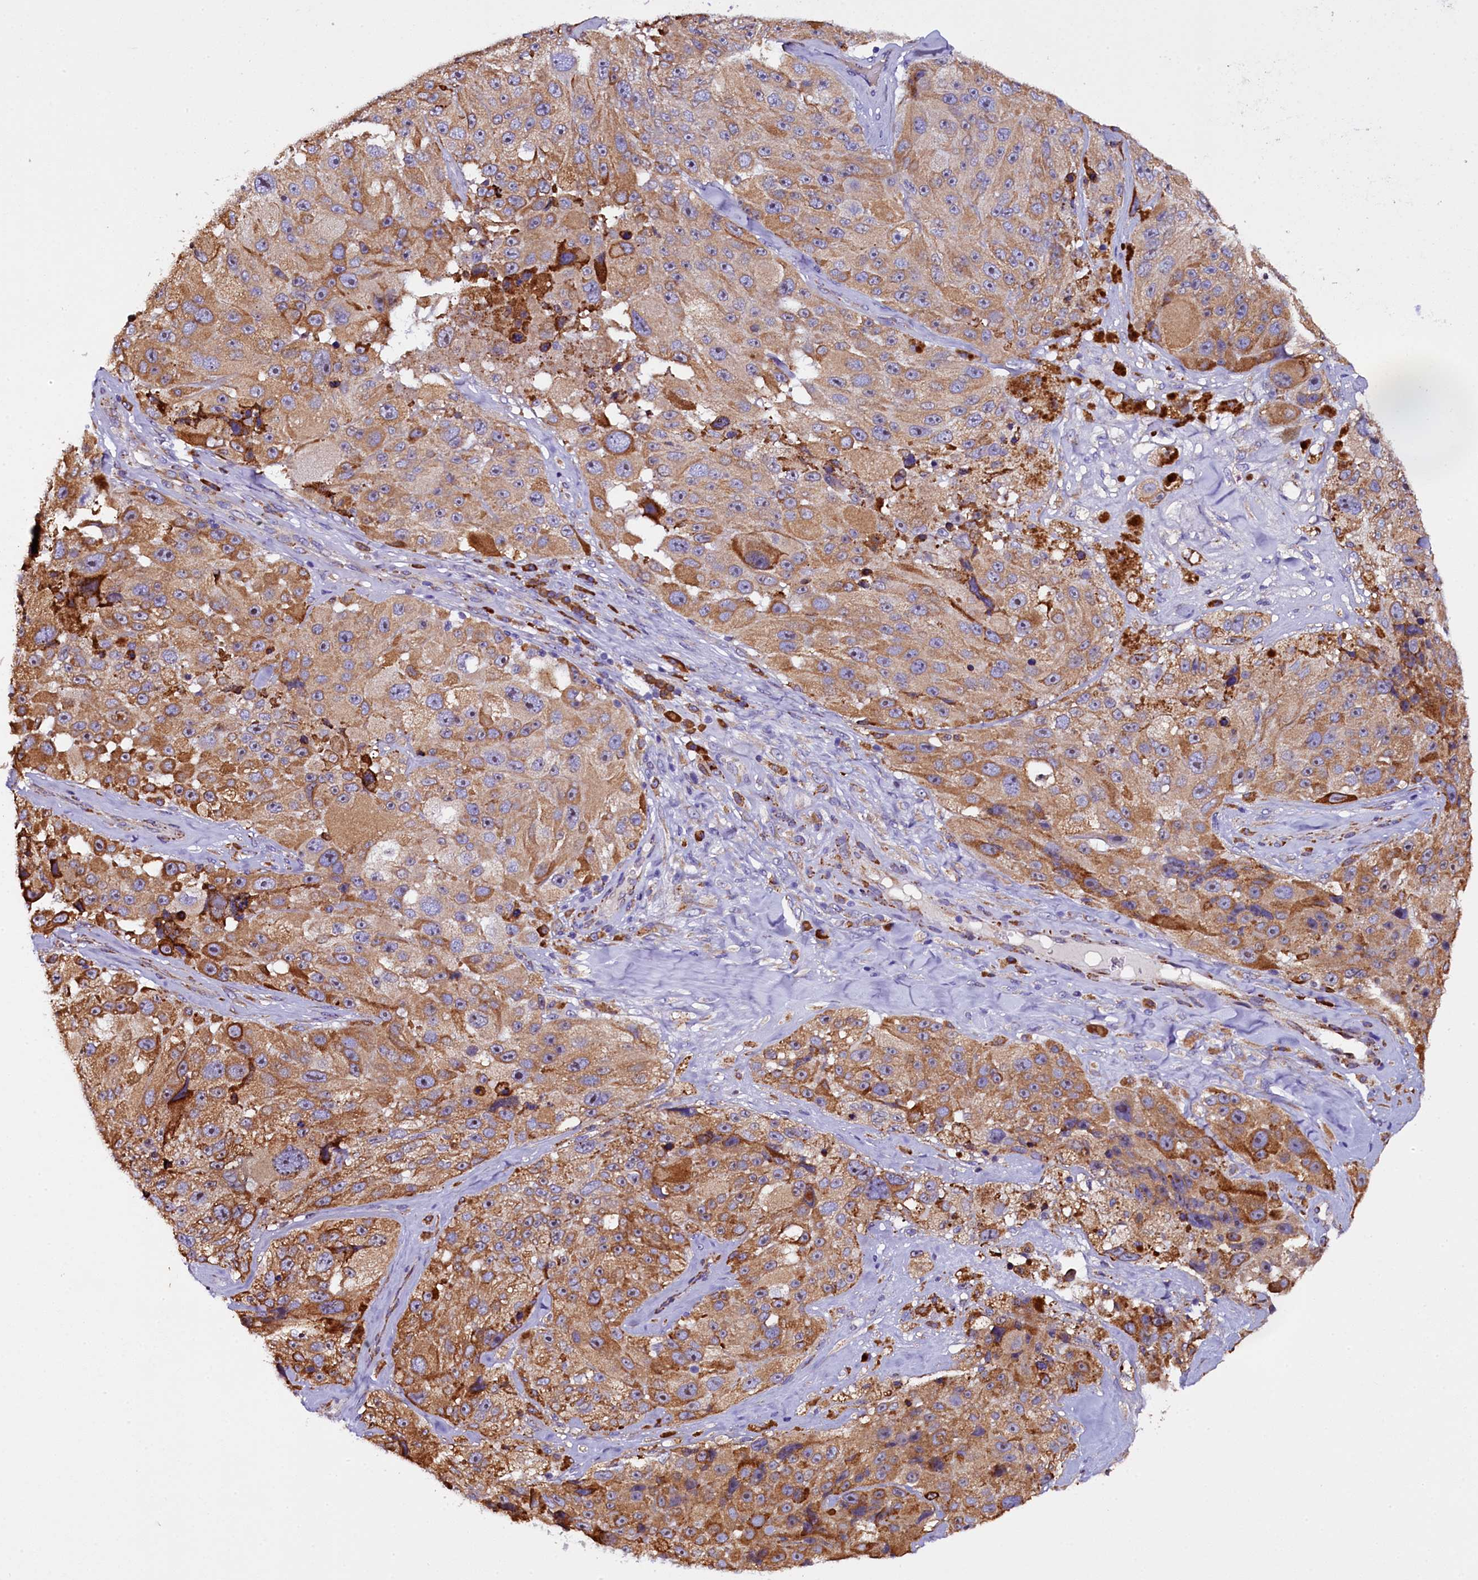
{"staining": {"intensity": "moderate", "quantity": ">75%", "location": "cytoplasmic/membranous"}, "tissue": "melanoma", "cell_type": "Tumor cells", "image_type": "cancer", "snomed": [{"axis": "morphology", "description": "Malignant melanoma, Metastatic site"}, {"axis": "topography", "description": "Lymph node"}], "caption": "DAB (3,3'-diaminobenzidine) immunohistochemical staining of melanoma shows moderate cytoplasmic/membranous protein staining in approximately >75% of tumor cells. Nuclei are stained in blue.", "gene": "CAPS2", "patient": {"sex": "male", "age": 62}}